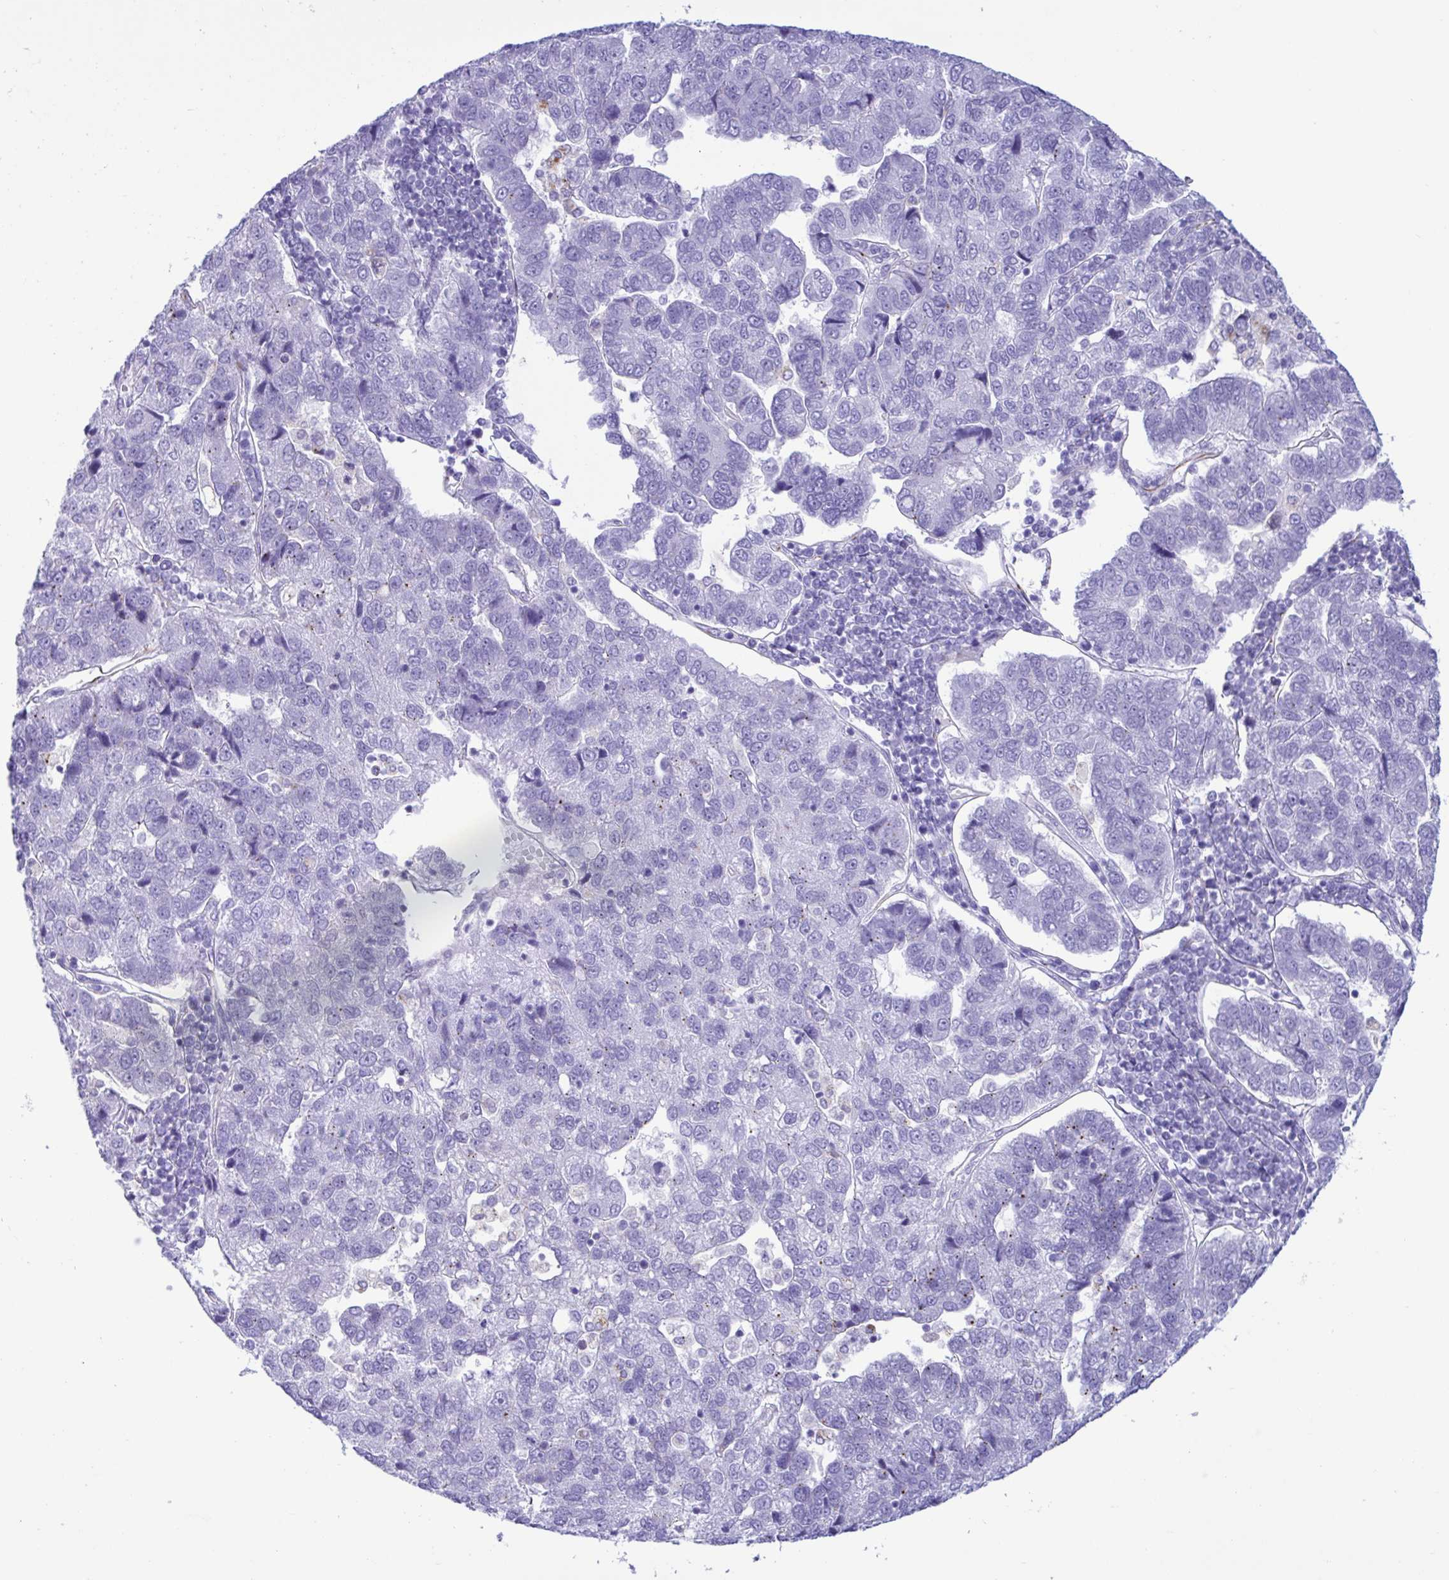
{"staining": {"intensity": "negative", "quantity": "none", "location": "none"}, "tissue": "pancreatic cancer", "cell_type": "Tumor cells", "image_type": "cancer", "snomed": [{"axis": "morphology", "description": "Adenocarcinoma, NOS"}, {"axis": "topography", "description": "Pancreas"}], "caption": "IHC photomicrograph of neoplastic tissue: pancreatic adenocarcinoma stained with DAB (3,3'-diaminobenzidine) demonstrates no significant protein staining in tumor cells.", "gene": "SMAD5", "patient": {"sex": "female", "age": 61}}